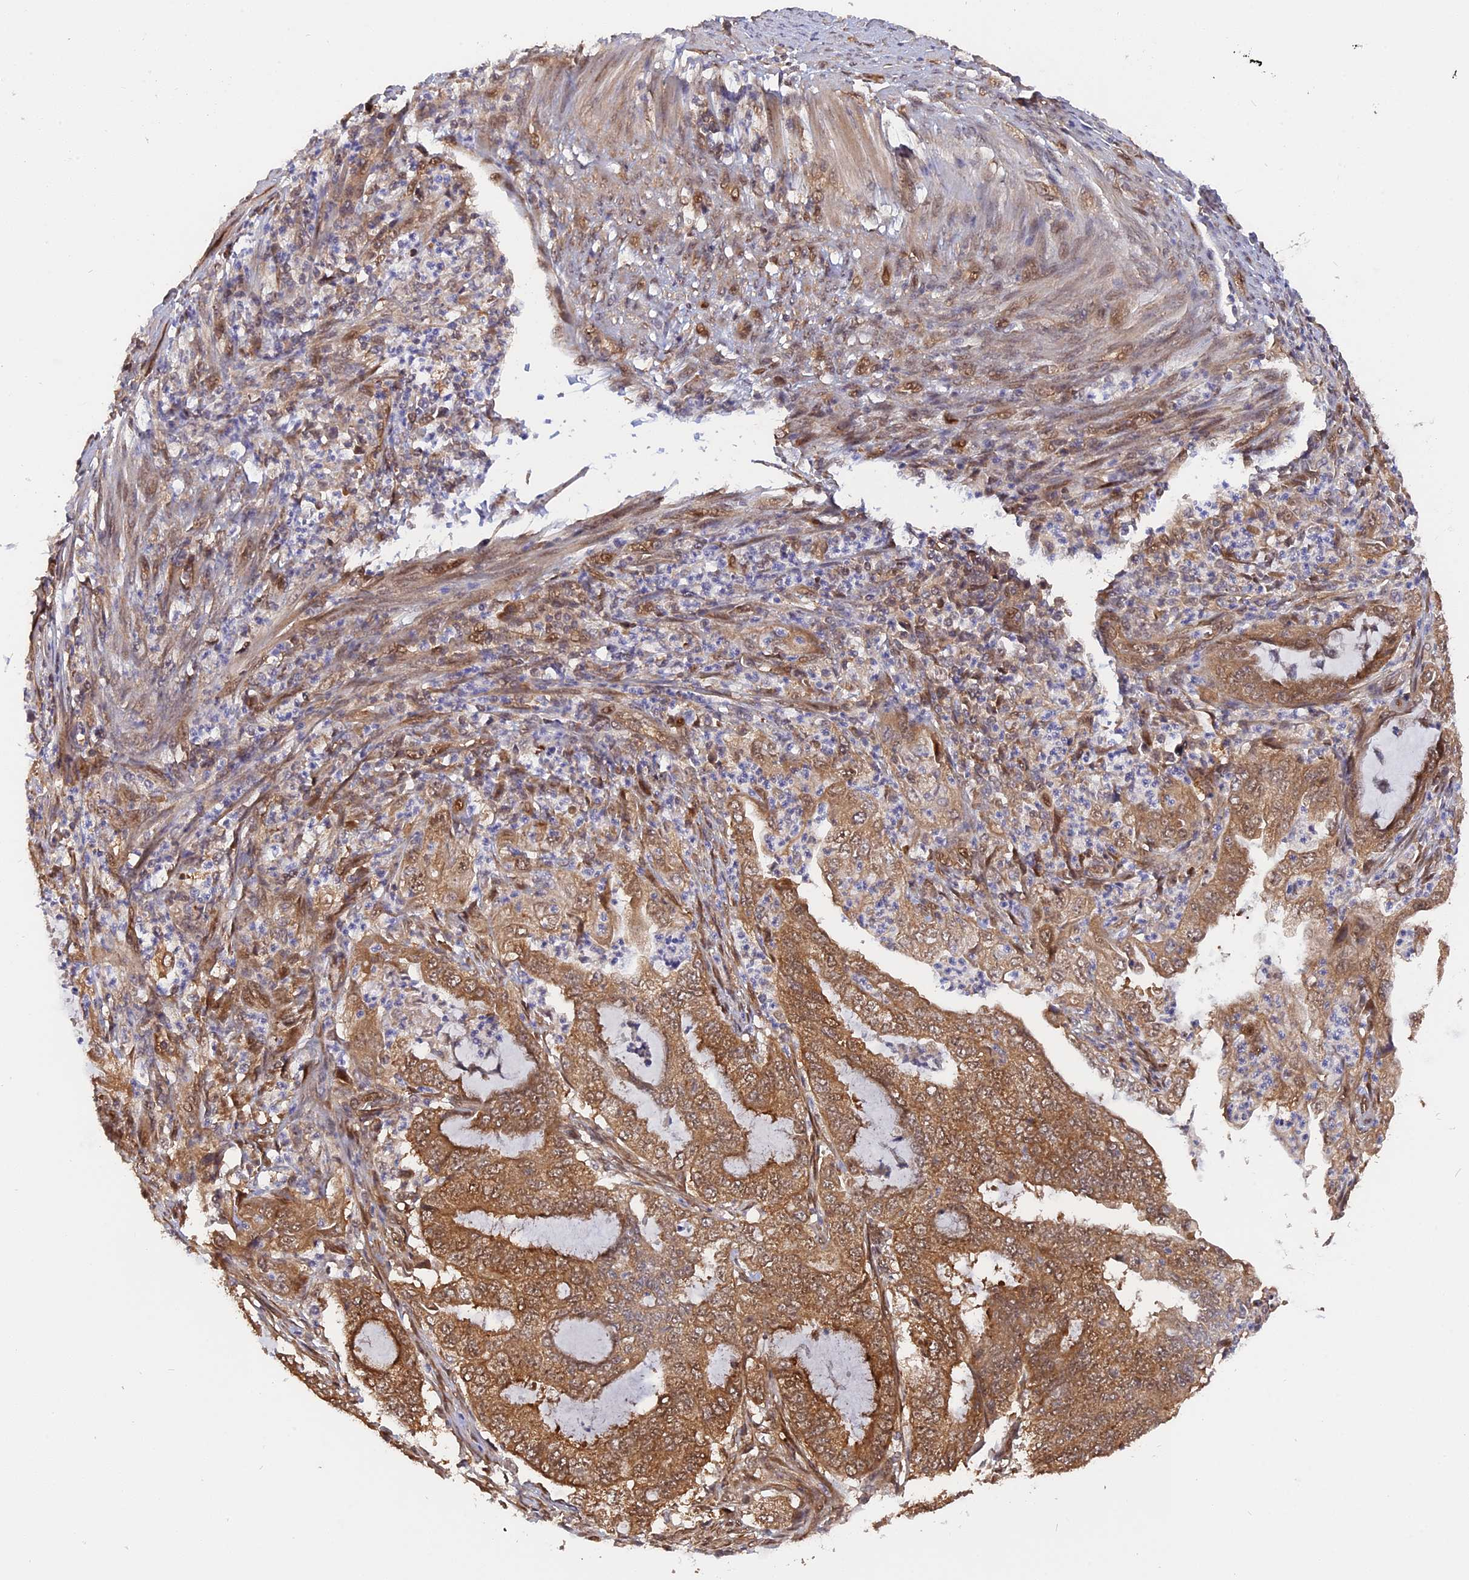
{"staining": {"intensity": "moderate", "quantity": ">75%", "location": "cytoplasmic/membranous,nuclear"}, "tissue": "endometrial cancer", "cell_type": "Tumor cells", "image_type": "cancer", "snomed": [{"axis": "morphology", "description": "Adenocarcinoma, NOS"}, {"axis": "topography", "description": "Endometrium"}], "caption": "Brown immunohistochemical staining in endometrial cancer exhibits moderate cytoplasmic/membranous and nuclear positivity in about >75% of tumor cells.", "gene": "ZNF428", "patient": {"sex": "female", "age": 51}}